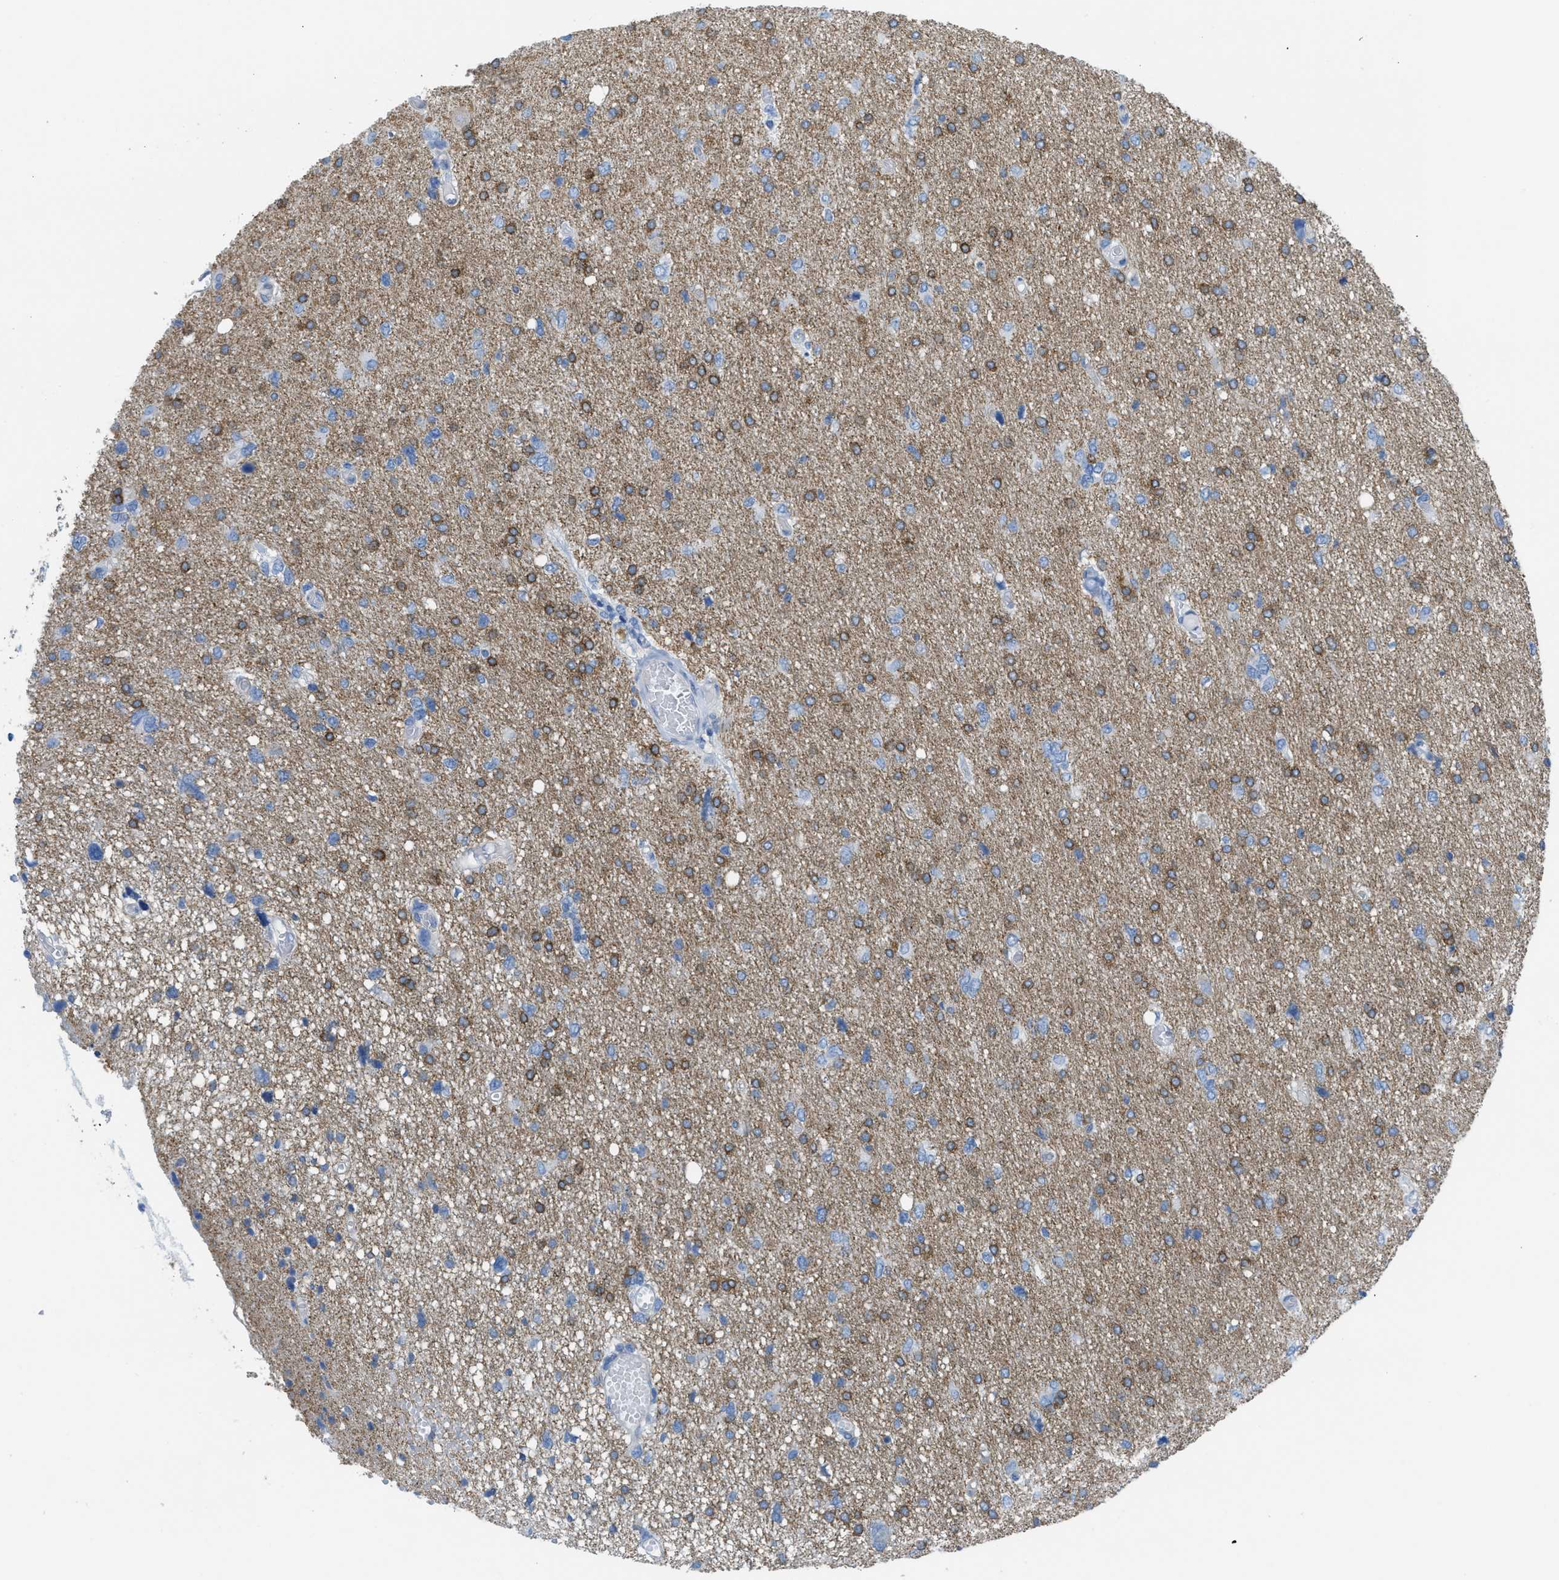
{"staining": {"intensity": "moderate", "quantity": "25%-75%", "location": "cytoplasmic/membranous"}, "tissue": "glioma", "cell_type": "Tumor cells", "image_type": "cancer", "snomed": [{"axis": "morphology", "description": "Glioma, malignant, High grade"}, {"axis": "topography", "description": "Brain"}], "caption": "The image shows a brown stain indicating the presence of a protein in the cytoplasmic/membranous of tumor cells in high-grade glioma (malignant).", "gene": "ASGR1", "patient": {"sex": "female", "age": 59}}